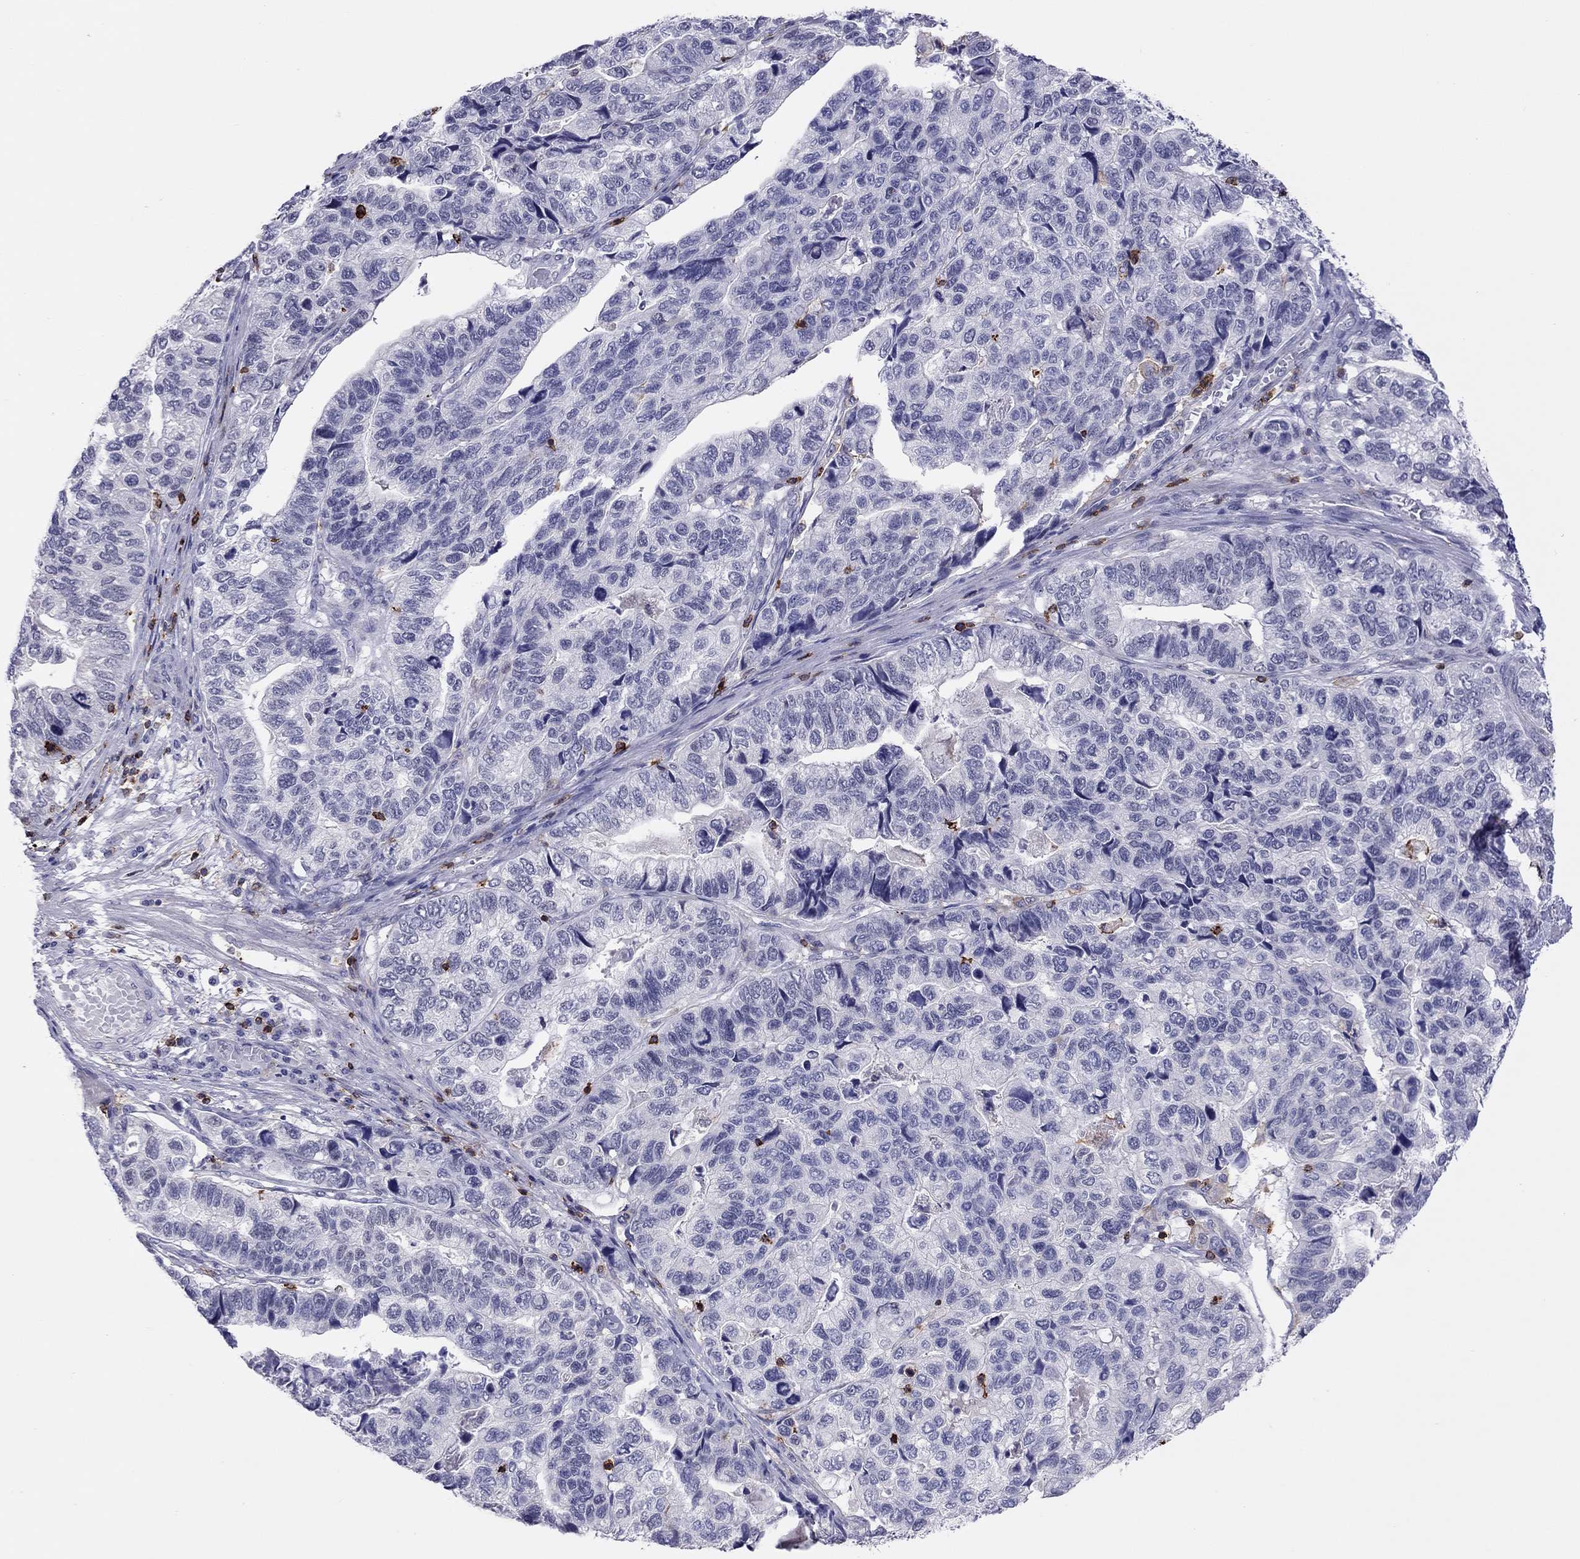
{"staining": {"intensity": "negative", "quantity": "none", "location": "none"}, "tissue": "stomach cancer", "cell_type": "Tumor cells", "image_type": "cancer", "snomed": [{"axis": "morphology", "description": "Adenocarcinoma, NOS"}, {"axis": "topography", "description": "Stomach, upper"}], "caption": "Histopathology image shows no protein staining in tumor cells of adenocarcinoma (stomach) tissue. (Stains: DAB (3,3'-diaminobenzidine) immunohistochemistry (IHC) with hematoxylin counter stain, Microscopy: brightfield microscopy at high magnification).", "gene": "MND1", "patient": {"sex": "female", "age": 67}}